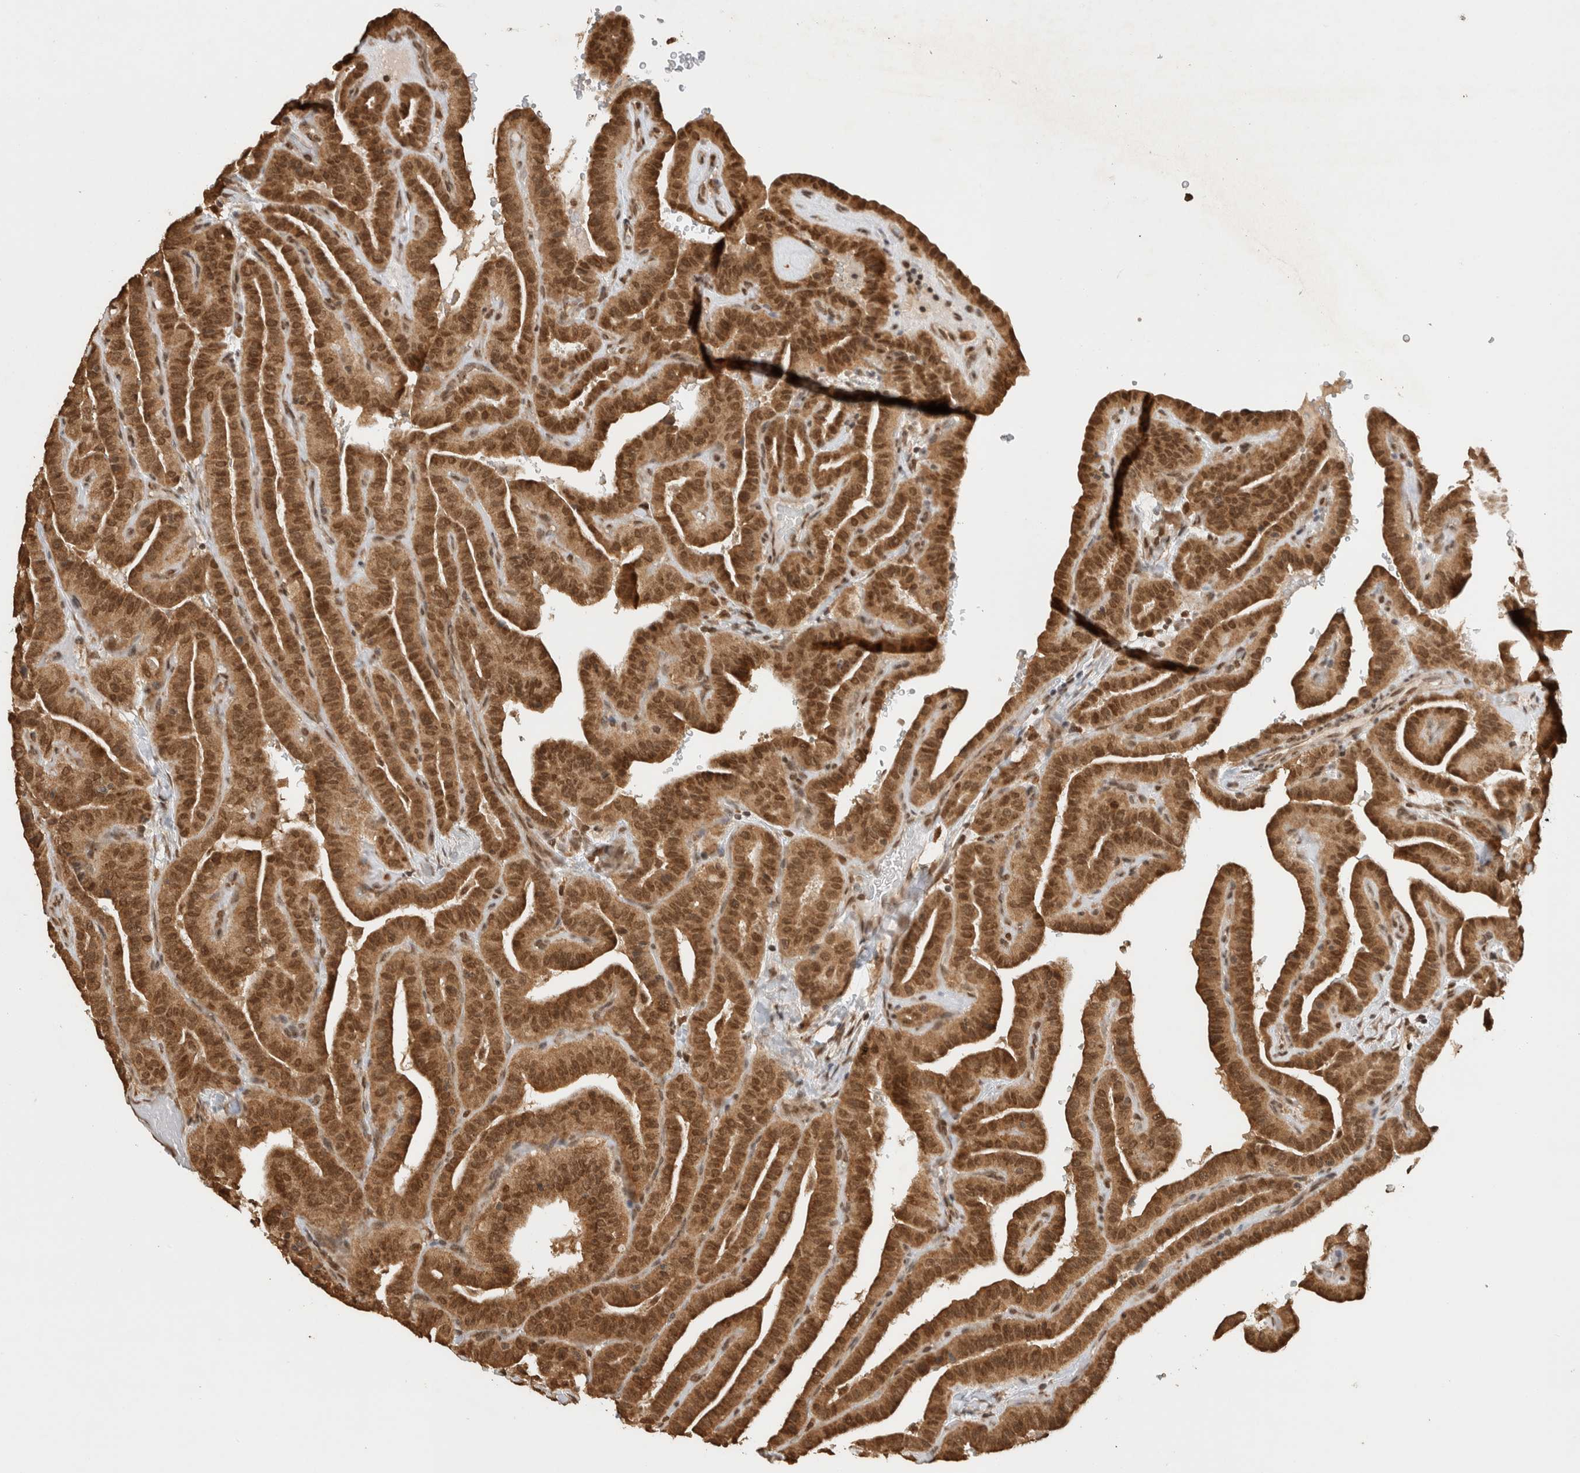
{"staining": {"intensity": "strong", "quantity": ">75%", "location": "cytoplasmic/membranous,nuclear"}, "tissue": "thyroid cancer", "cell_type": "Tumor cells", "image_type": "cancer", "snomed": [{"axis": "morphology", "description": "Papillary adenocarcinoma, NOS"}, {"axis": "topography", "description": "Thyroid gland"}], "caption": "Strong cytoplasmic/membranous and nuclear positivity for a protein is present in about >75% of tumor cells of thyroid cancer (papillary adenocarcinoma) using immunohistochemistry.", "gene": "C1orf21", "patient": {"sex": "male", "age": 77}}